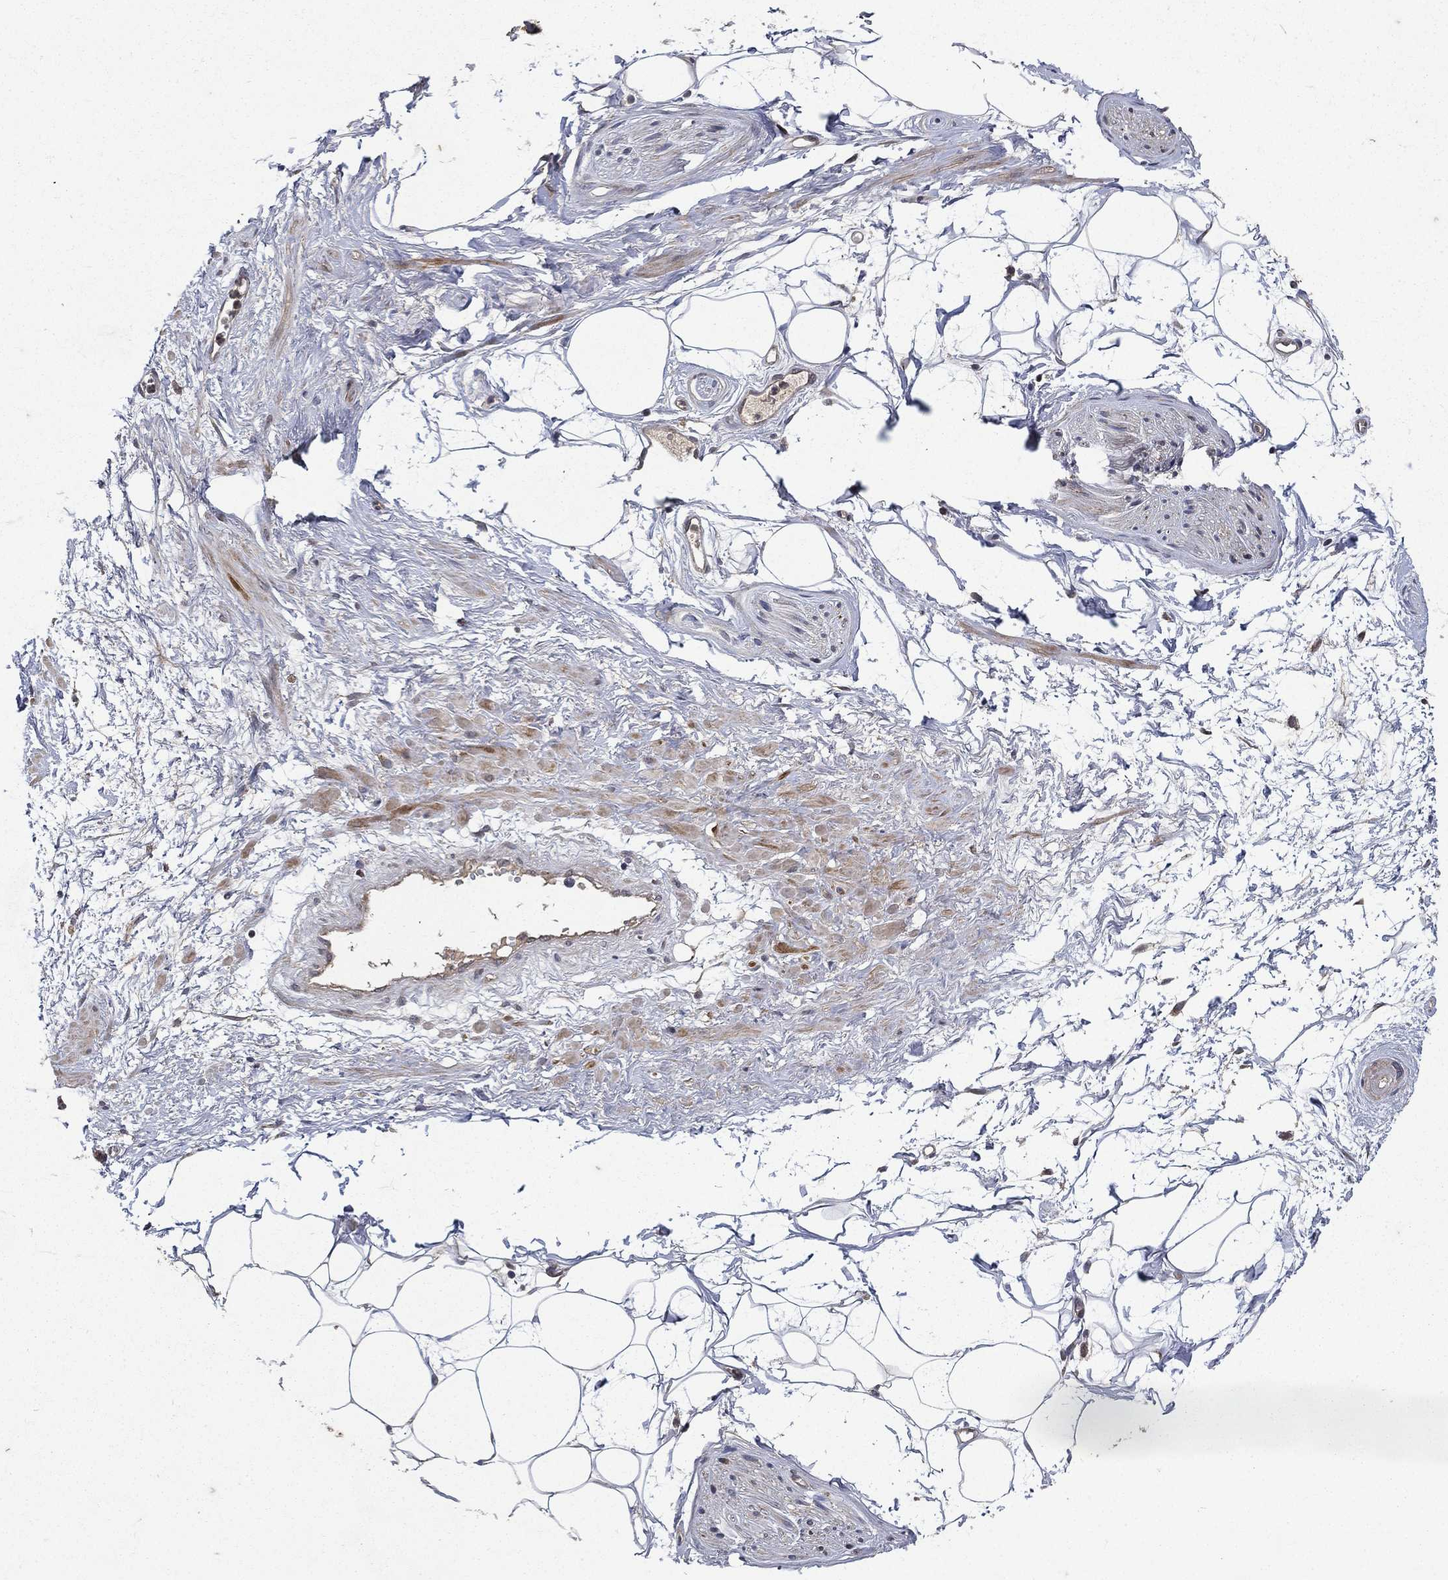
{"staining": {"intensity": "negative", "quantity": "none", "location": "none"}, "tissue": "adipose tissue", "cell_type": "Adipocytes", "image_type": "normal", "snomed": [{"axis": "morphology", "description": "Normal tissue, NOS"}, {"axis": "topography", "description": "Prostate"}, {"axis": "topography", "description": "Peripheral nerve tissue"}], "caption": "This is an immunohistochemistry micrograph of normal human adipose tissue. There is no staining in adipocytes.", "gene": "RAB11FIP4", "patient": {"sex": "male", "age": 57}}